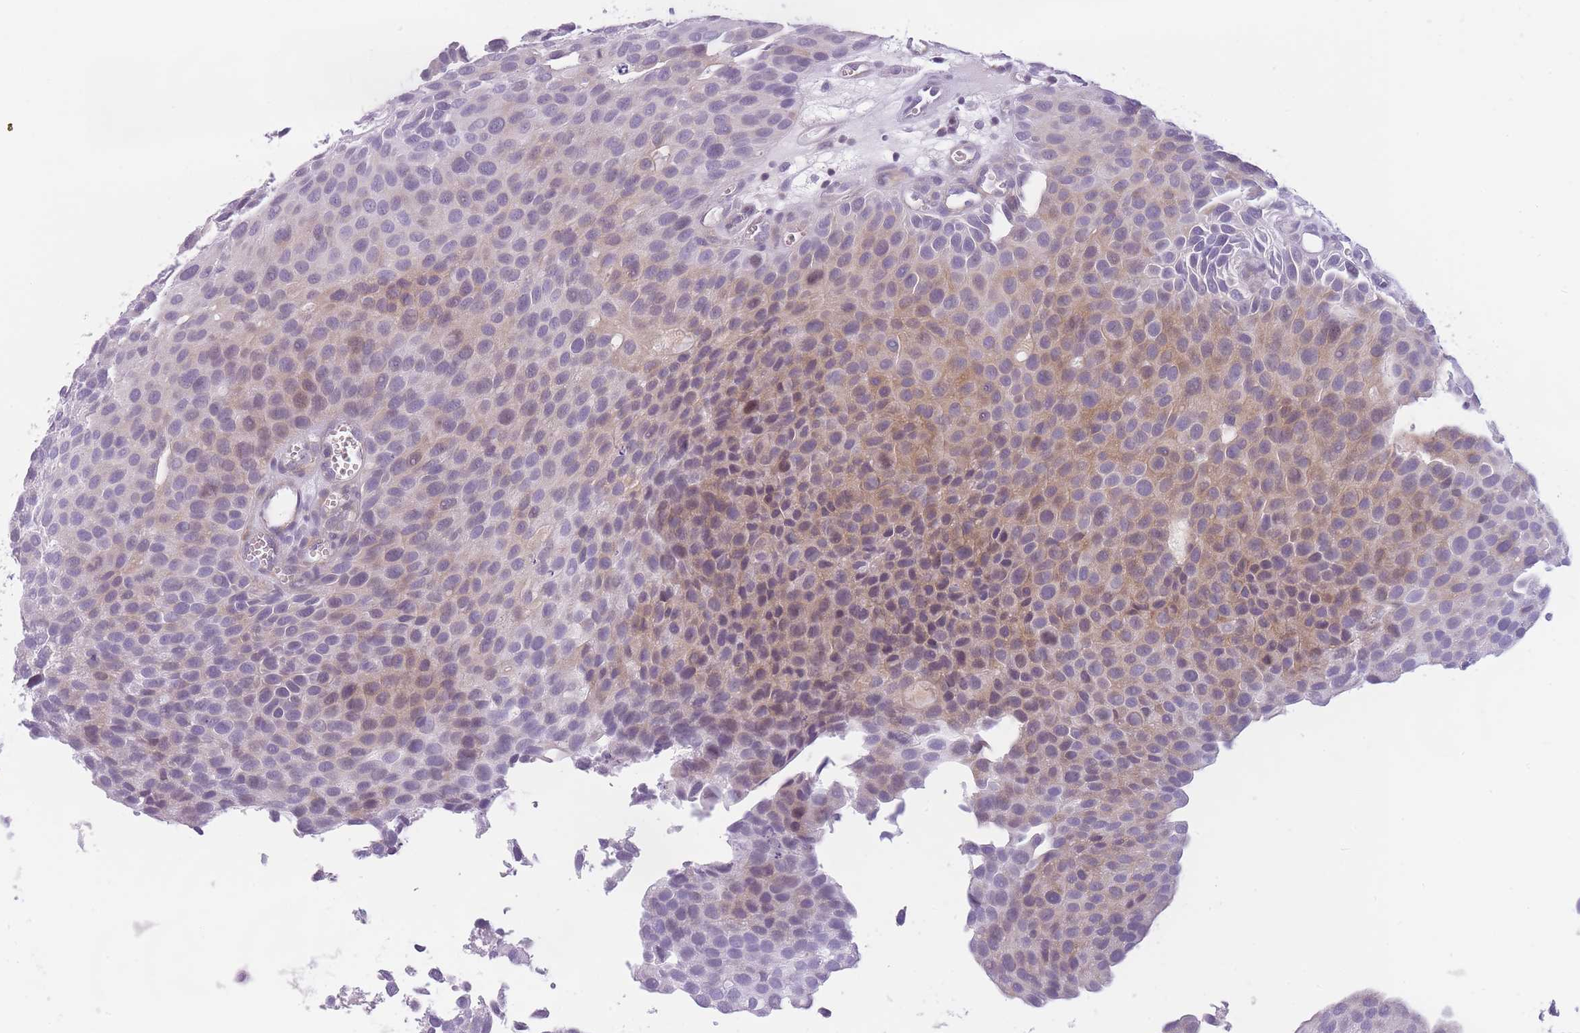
{"staining": {"intensity": "moderate", "quantity": "<25%", "location": "cytoplasmic/membranous"}, "tissue": "urothelial cancer", "cell_type": "Tumor cells", "image_type": "cancer", "snomed": [{"axis": "morphology", "description": "Urothelial carcinoma, Low grade"}, {"axis": "topography", "description": "Urinary bladder"}], "caption": "Immunohistochemistry (IHC) histopathology image of human urothelial cancer stained for a protein (brown), which exhibits low levels of moderate cytoplasmic/membranous expression in approximately <25% of tumor cells.", "gene": "GGT1", "patient": {"sex": "male", "age": 88}}